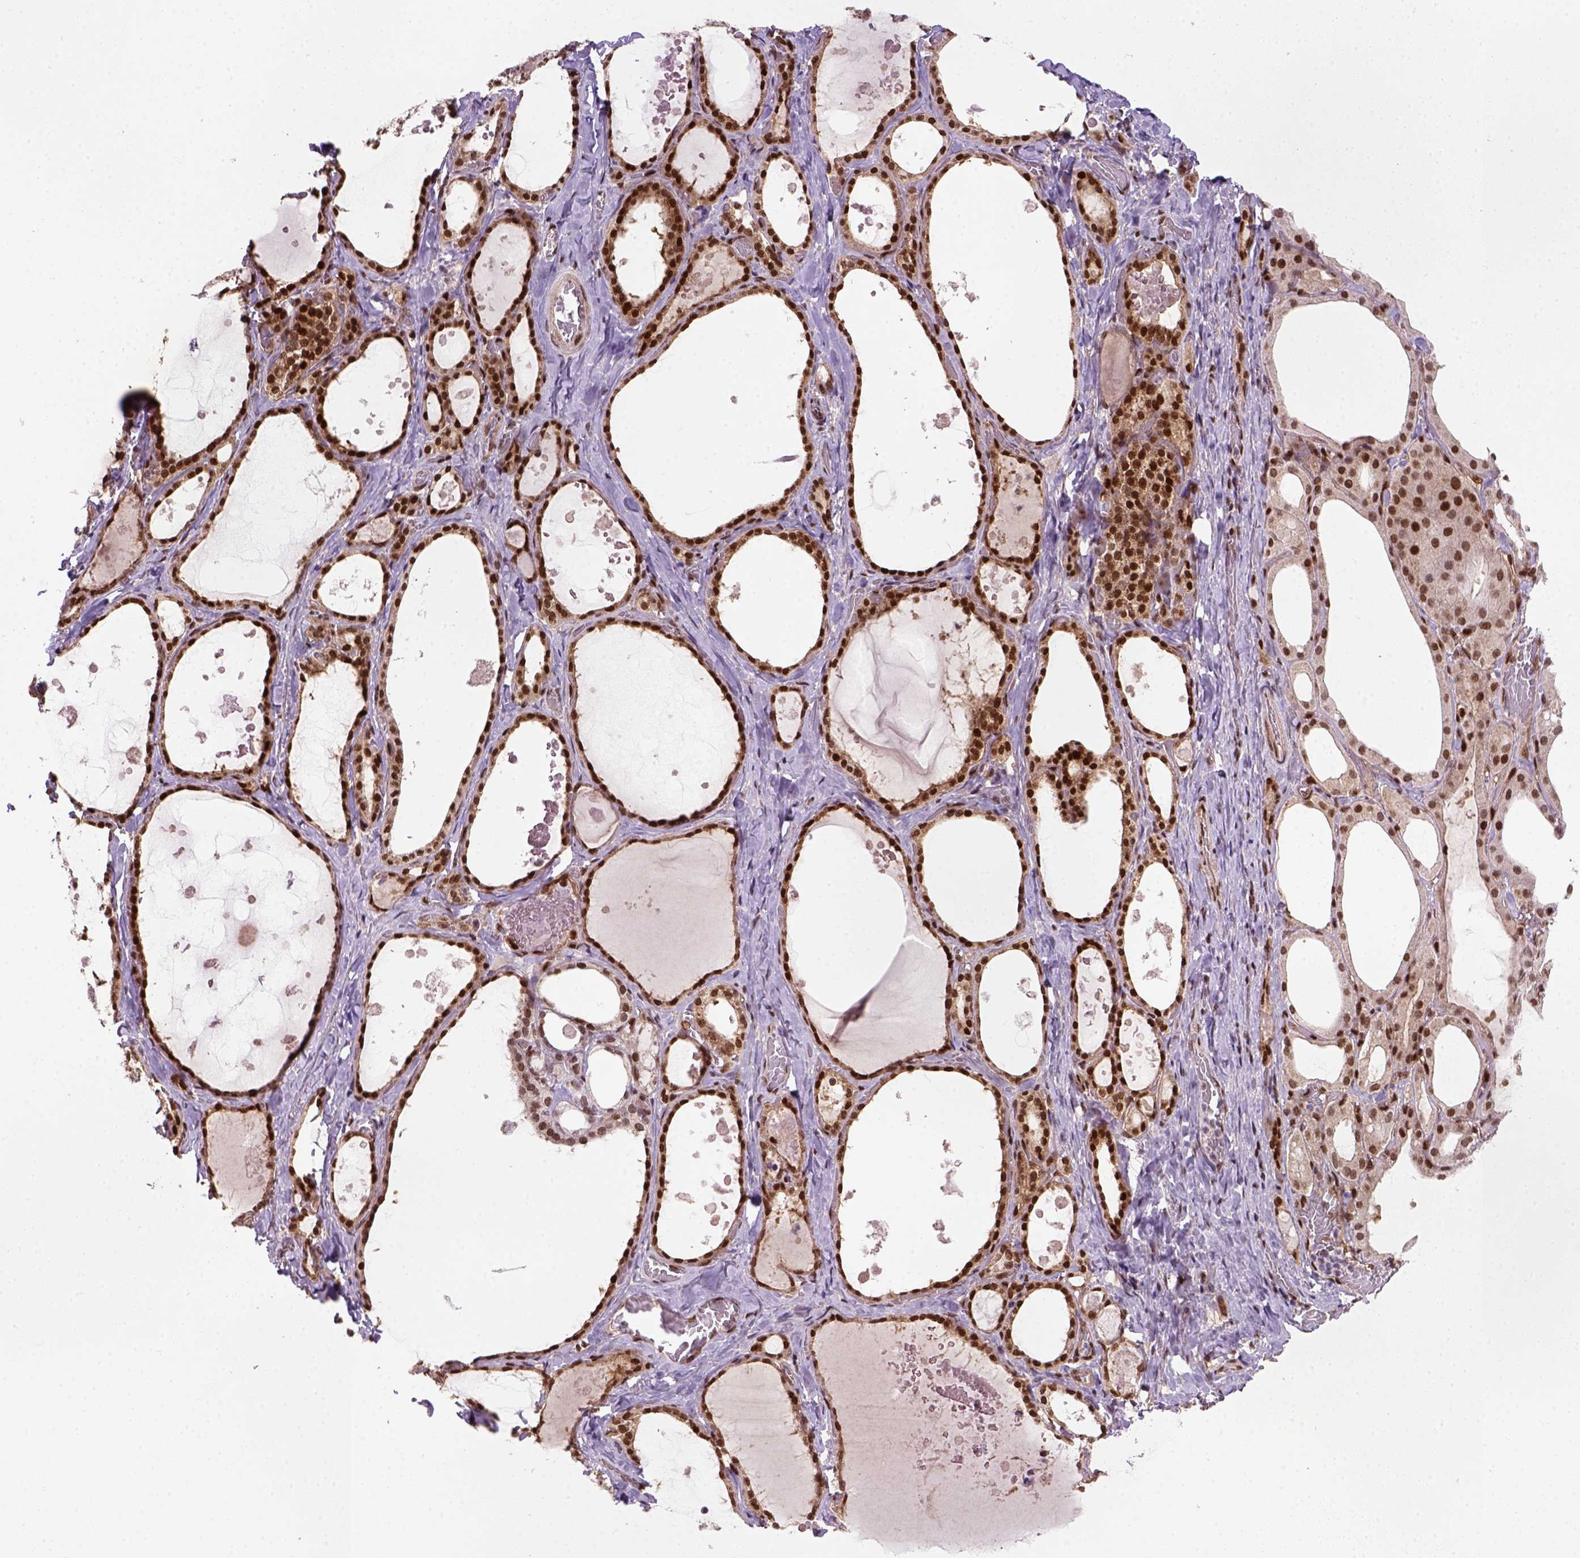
{"staining": {"intensity": "strong", "quantity": ">75%", "location": "nuclear"}, "tissue": "thyroid gland", "cell_type": "Glandular cells", "image_type": "normal", "snomed": [{"axis": "morphology", "description": "Normal tissue, NOS"}, {"axis": "topography", "description": "Thyroid gland"}], "caption": "Immunohistochemistry (IHC) of unremarkable human thyroid gland displays high levels of strong nuclear staining in about >75% of glandular cells. (DAB IHC, brown staining for protein, blue staining for nuclei).", "gene": "MGMT", "patient": {"sex": "female", "age": 56}}